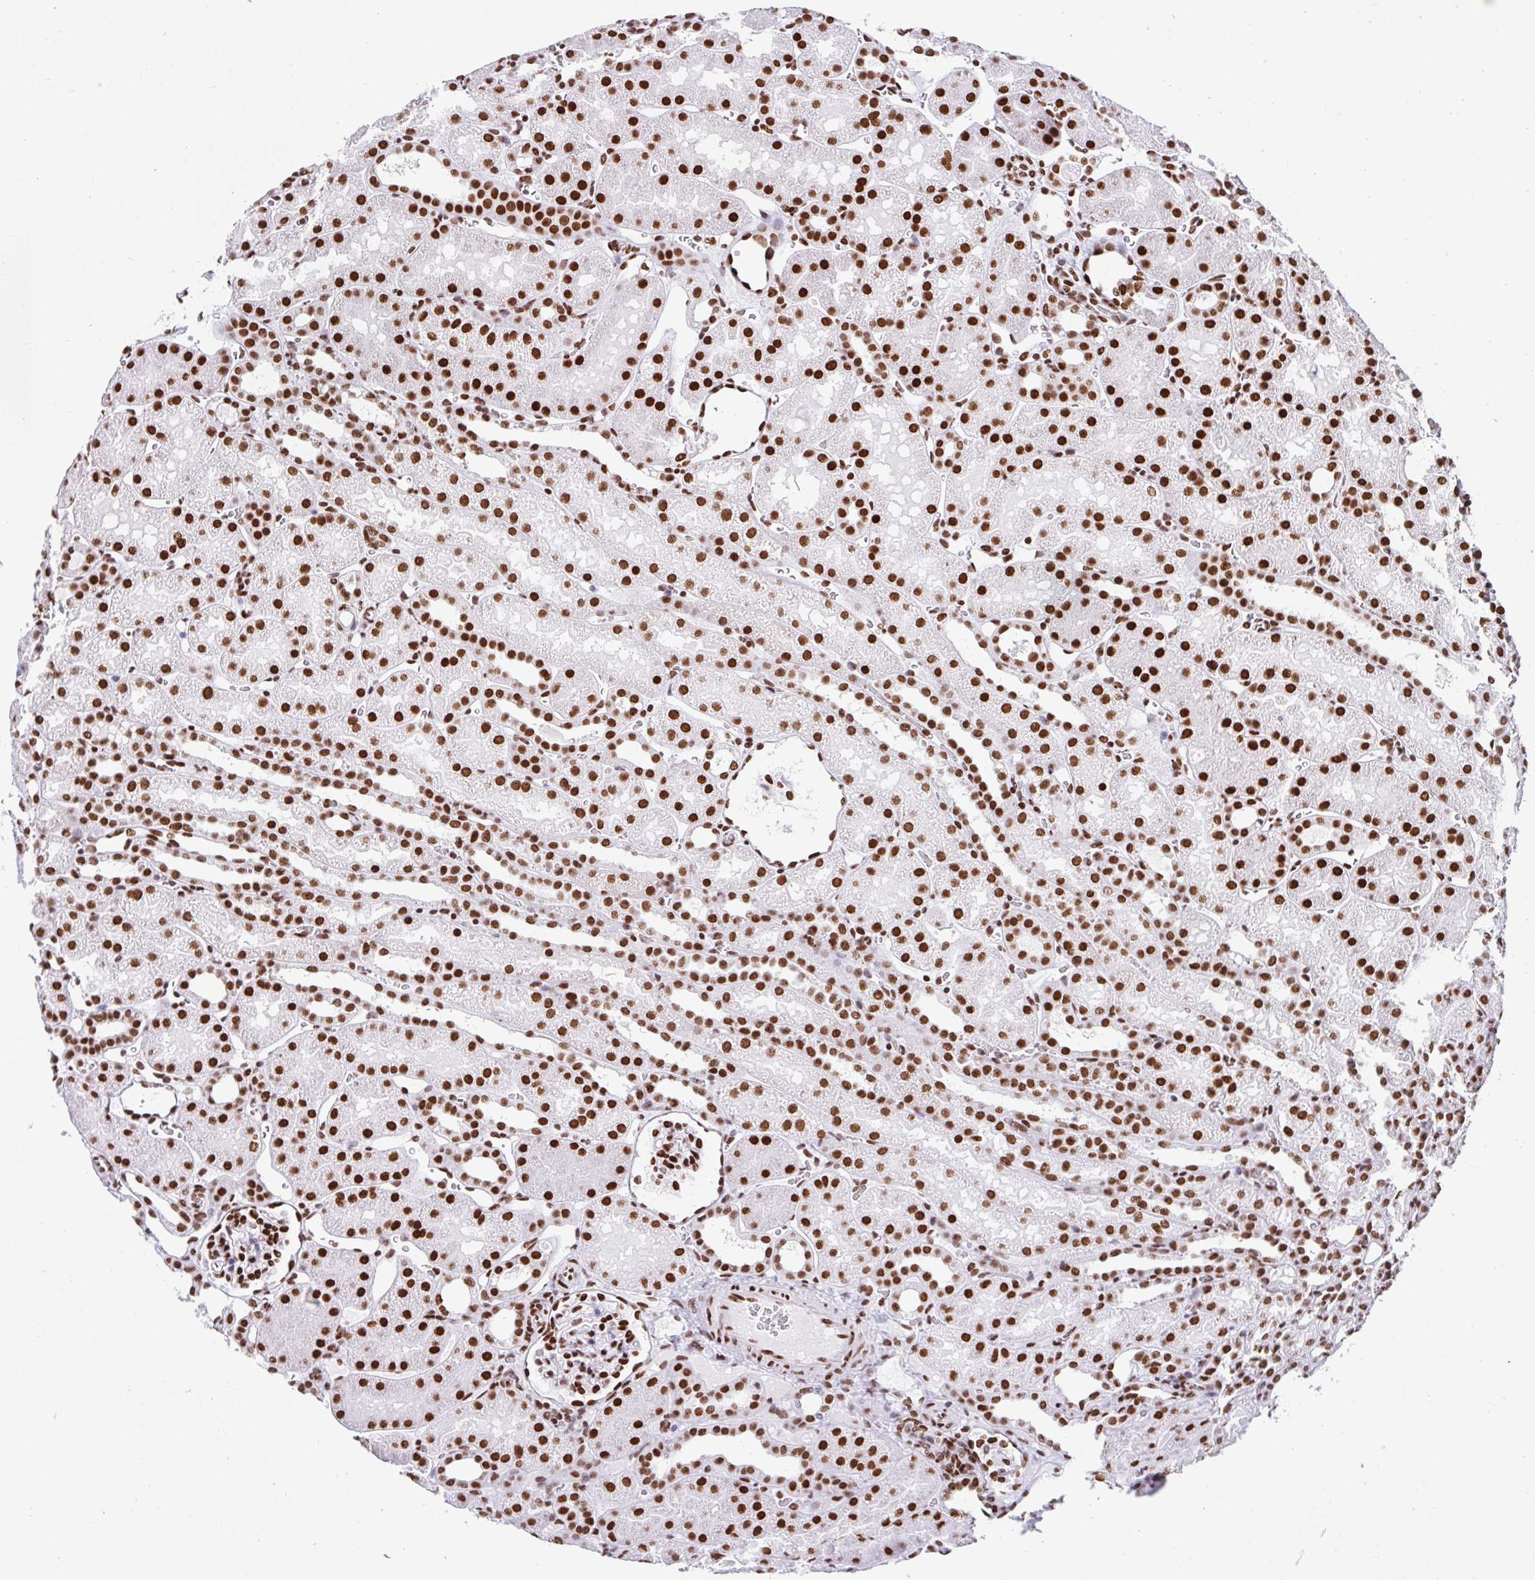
{"staining": {"intensity": "strong", "quantity": "25%-75%", "location": "nuclear"}, "tissue": "kidney", "cell_type": "Cells in glomeruli", "image_type": "normal", "snomed": [{"axis": "morphology", "description": "Normal tissue, NOS"}, {"axis": "topography", "description": "Kidney"}], "caption": "Immunohistochemical staining of benign human kidney displays 25%-75% levels of strong nuclear protein expression in about 25%-75% of cells in glomeruli. The staining is performed using DAB (3,3'-diaminobenzidine) brown chromogen to label protein expression. The nuclei are counter-stained blue using hematoxylin.", "gene": "KHDRBS1", "patient": {"sex": "male", "age": 2}}